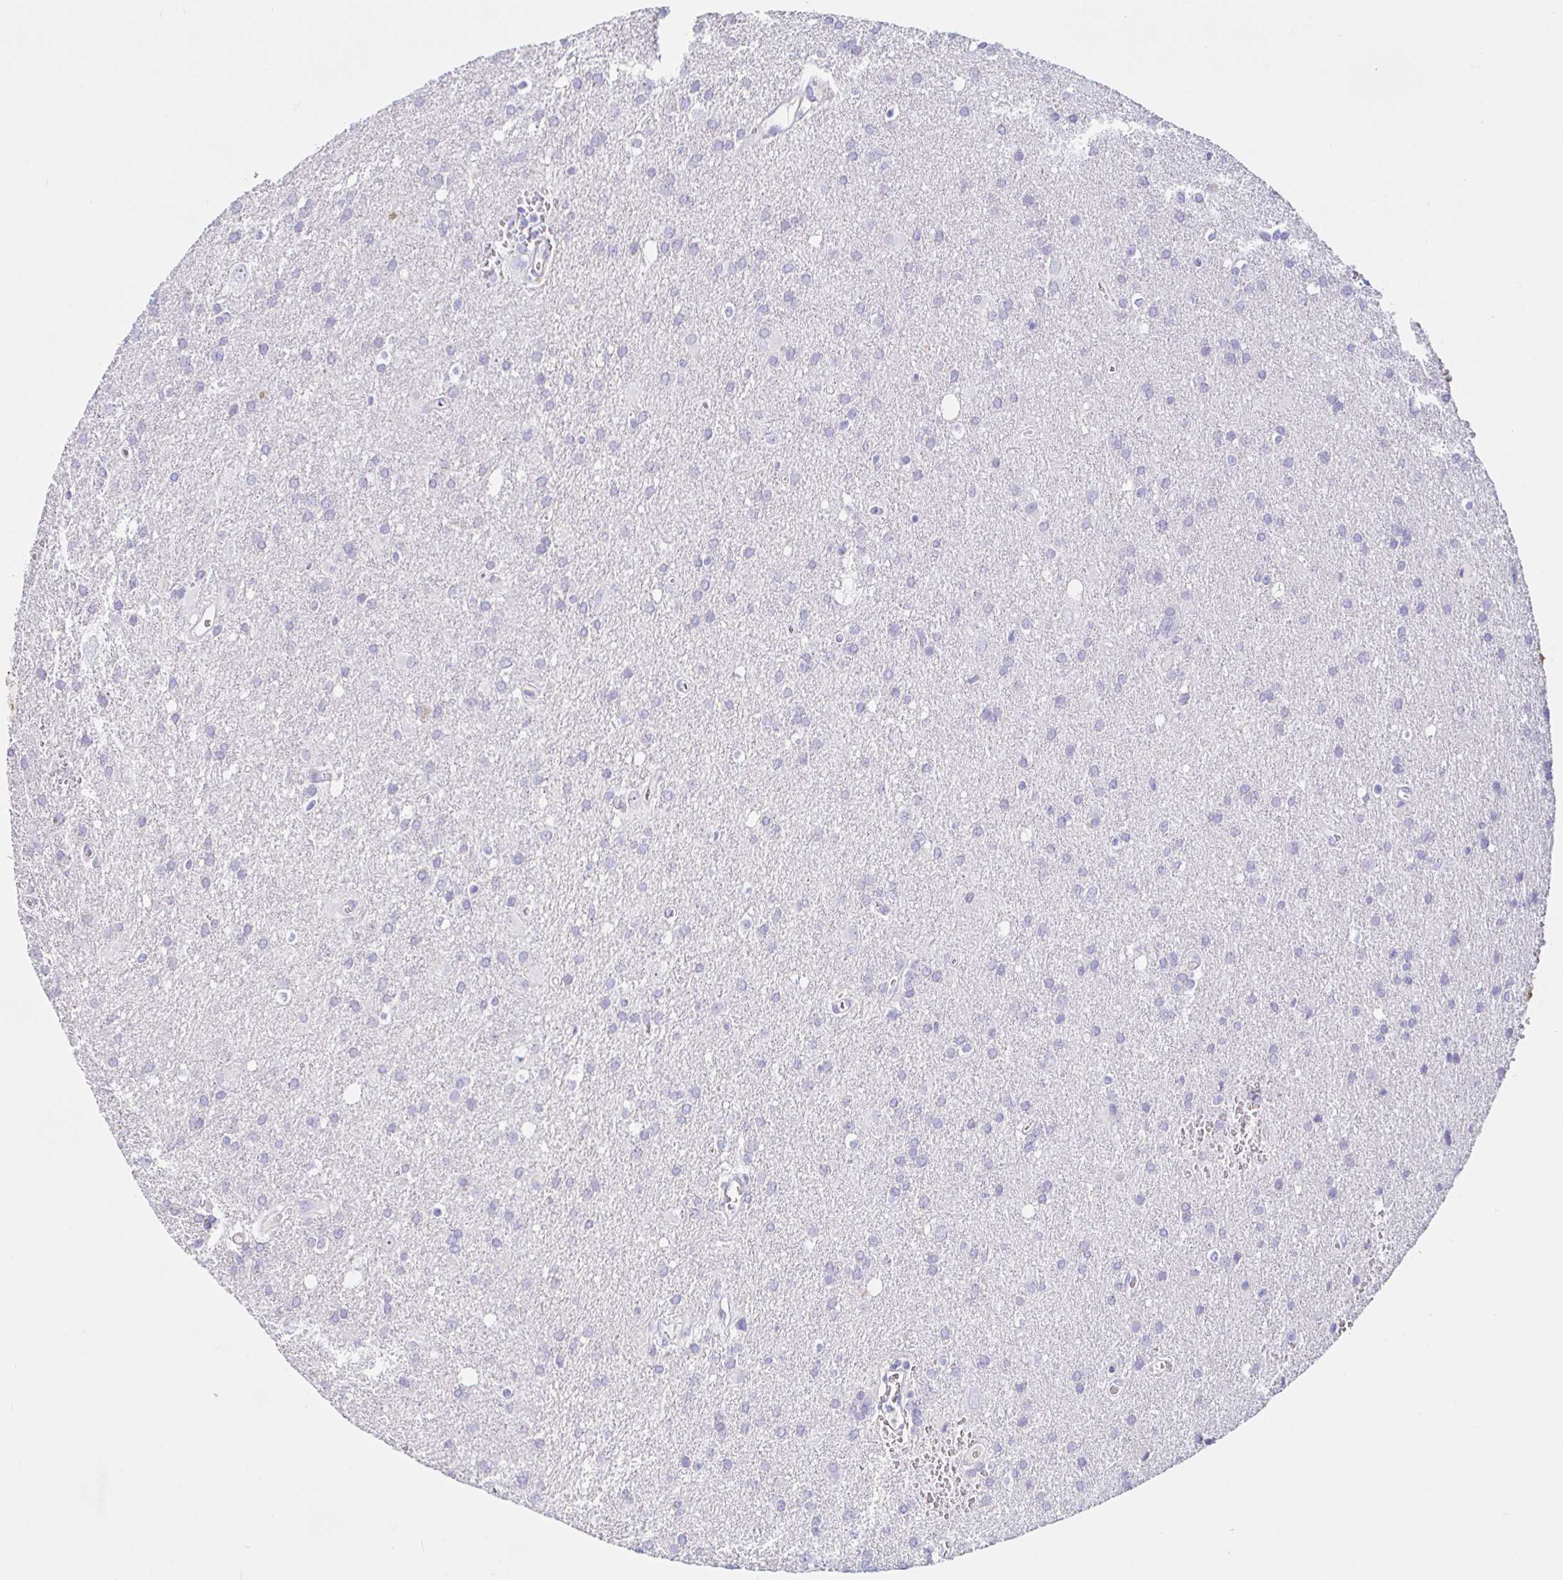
{"staining": {"intensity": "negative", "quantity": "none", "location": "none"}, "tissue": "glioma", "cell_type": "Tumor cells", "image_type": "cancer", "snomed": [{"axis": "morphology", "description": "Glioma, malignant, Low grade"}, {"axis": "topography", "description": "Brain"}], "caption": "The histopathology image displays no significant expression in tumor cells of low-grade glioma (malignant).", "gene": "SAA4", "patient": {"sex": "male", "age": 66}}